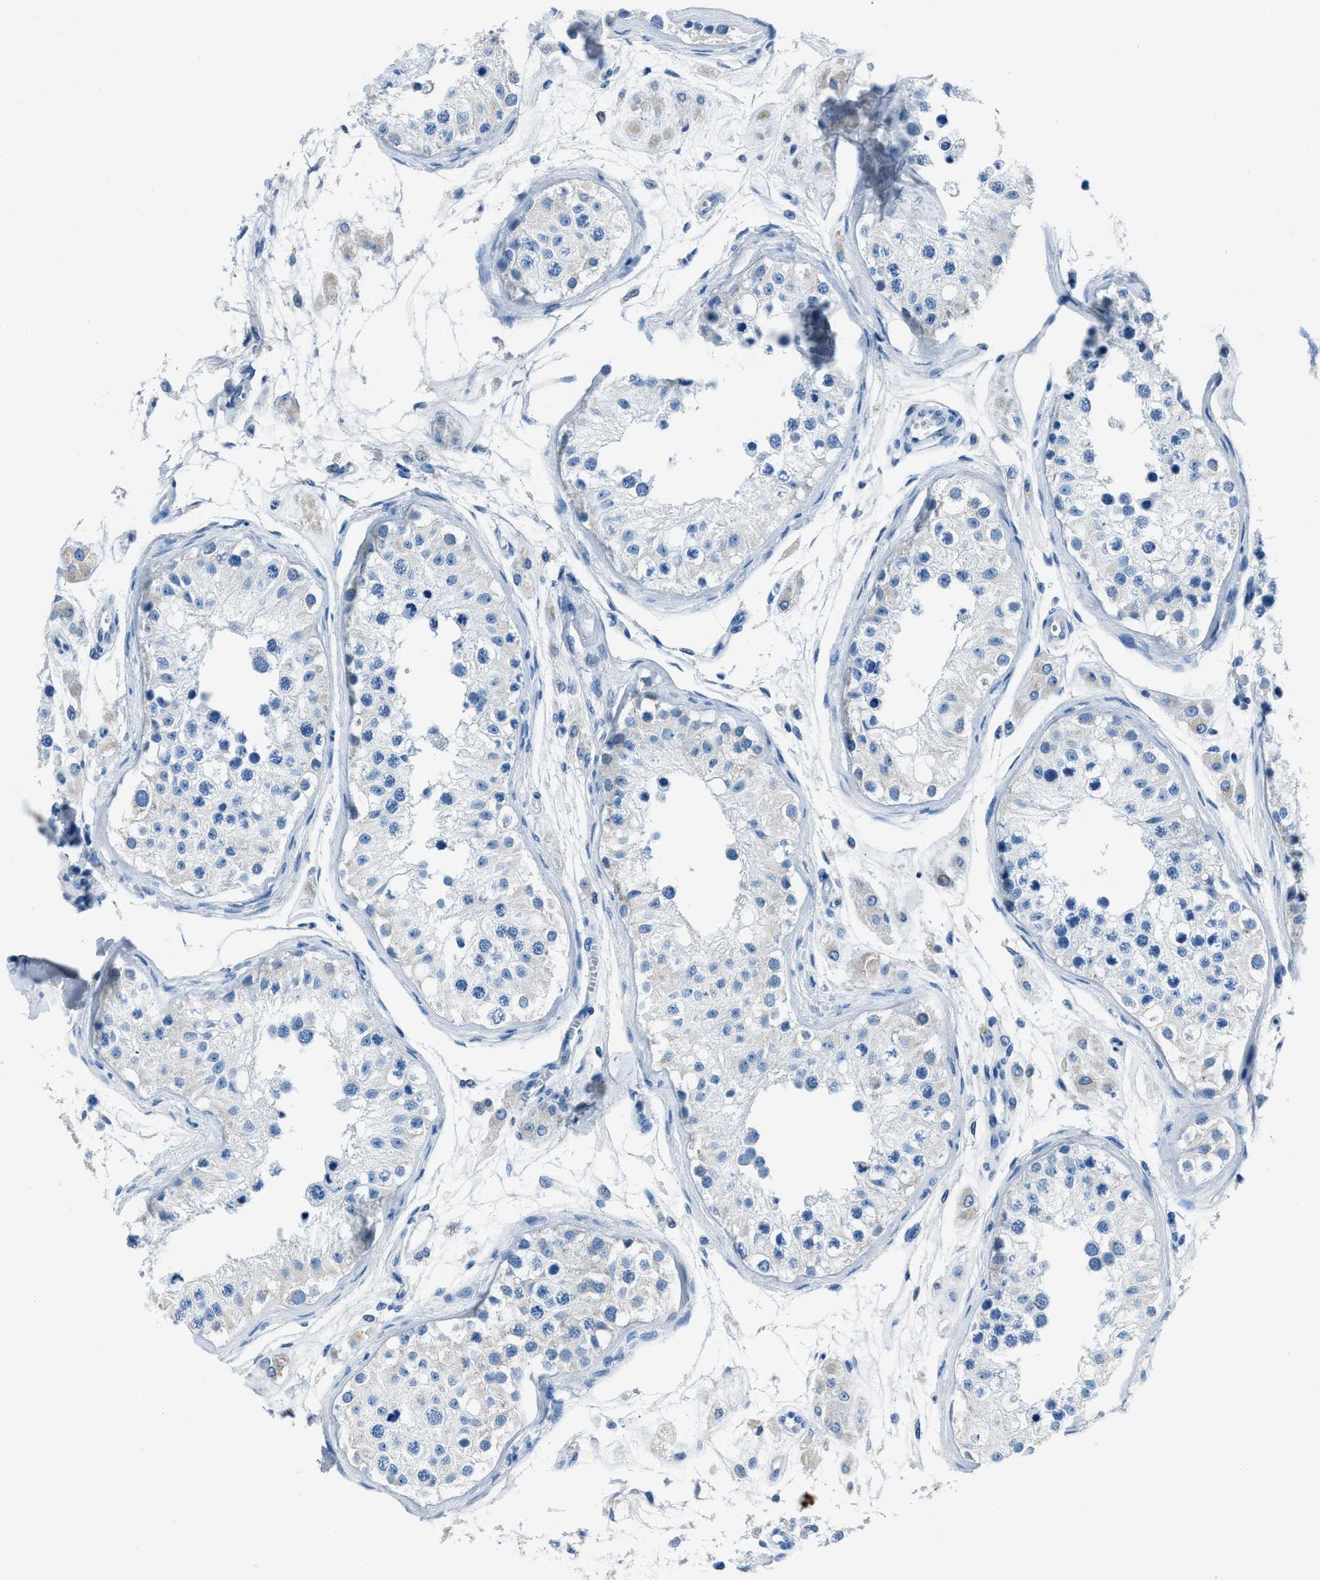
{"staining": {"intensity": "negative", "quantity": "none", "location": "none"}, "tissue": "testis", "cell_type": "Cells in seminiferous ducts", "image_type": "normal", "snomed": [{"axis": "morphology", "description": "Normal tissue, NOS"}, {"axis": "morphology", "description": "Adenocarcinoma, metastatic, NOS"}, {"axis": "topography", "description": "Testis"}], "caption": "A high-resolution image shows immunohistochemistry (IHC) staining of normal testis, which demonstrates no significant staining in cells in seminiferous ducts.", "gene": "AMACR", "patient": {"sex": "male", "age": 26}}